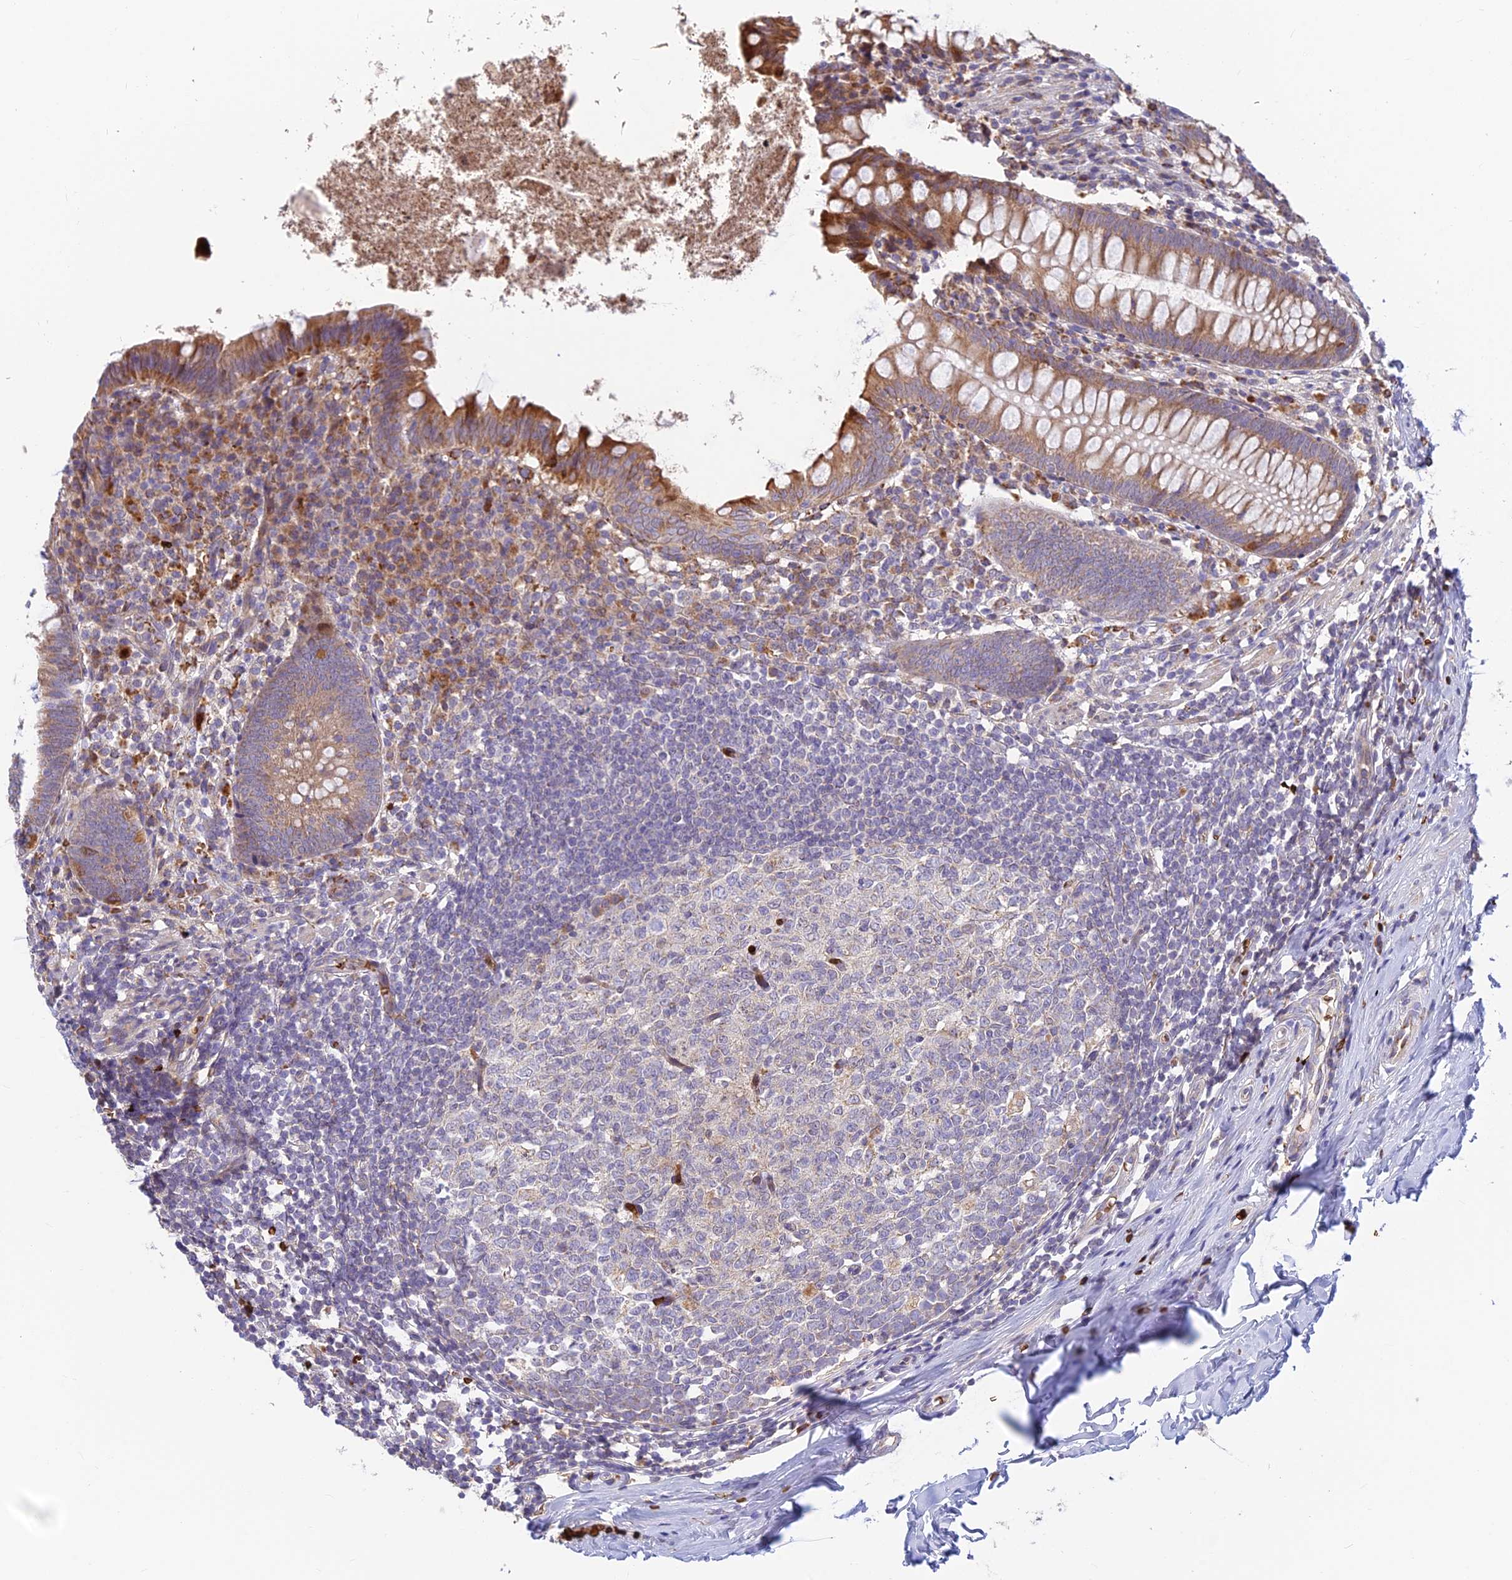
{"staining": {"intensity": "moderate", "quantity": ">75%", "location": "cytoplasmic/membranous"}, "tissue": "appendix", "cell_type": "Glandular cells", "image_type": "normal", "snomed": [{"axis": "morphology", "description": "Normal tissue, NOS"}, {"axis": "topography", "description": "Appendix"}], "caption": "Immunohistochemistry (IHC) (DAB (3,3'-diaminobenzidine)) staining of benign human appendix displays moderate cytoplasmic/membranous protein expression in about >75% of glandular cells.", "gene": "UFSP2", "patient": {"sex": "female", "age": 51}}